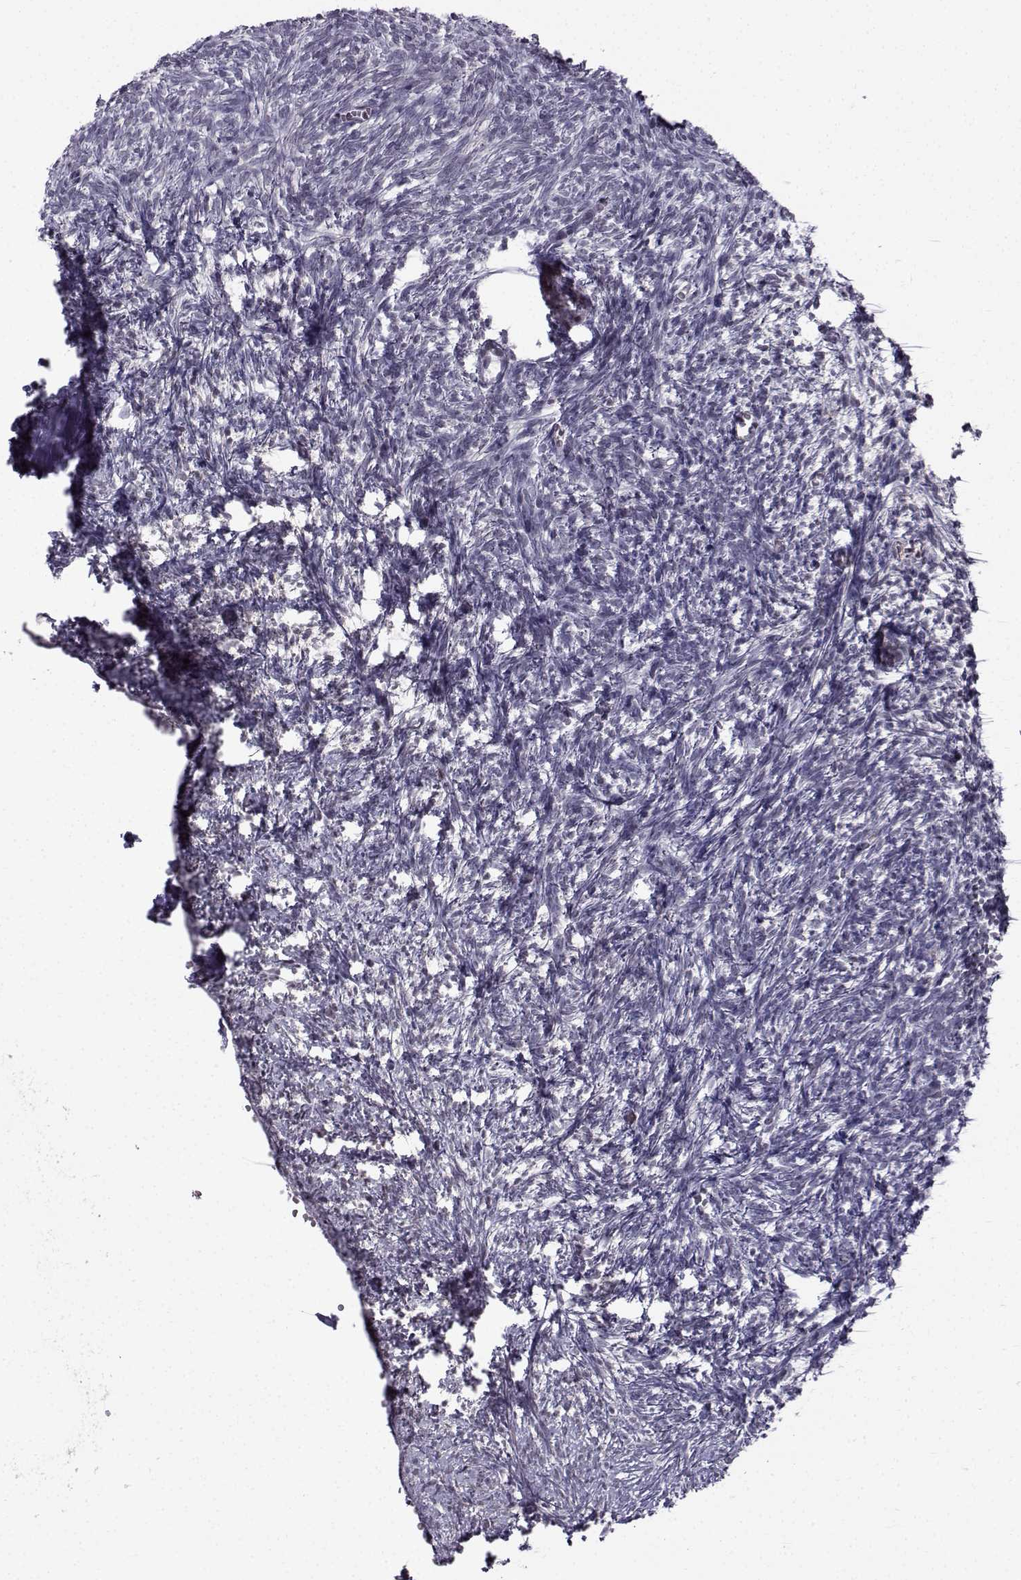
{"staining": {"intensity": "negative", "quantity": "none", "location": "none"}, "tissue": "ovary", "cell_type": "Follicle cells", "image_type": "normal", "snomed": [{"axis": "morphology", "description": "Normal tissue, NOS"}, {"axis": "topography", "description": "Ovary"}], "caption": "Normal ovary was stained to show a protein in brown. There is no significant staining in follicle cells. (DAB (3,3'-diaminobenzidine) immunohistochemistry, high magnification).", "gene": "RBM24", "patient": {"sex": "female", "age": 43}}